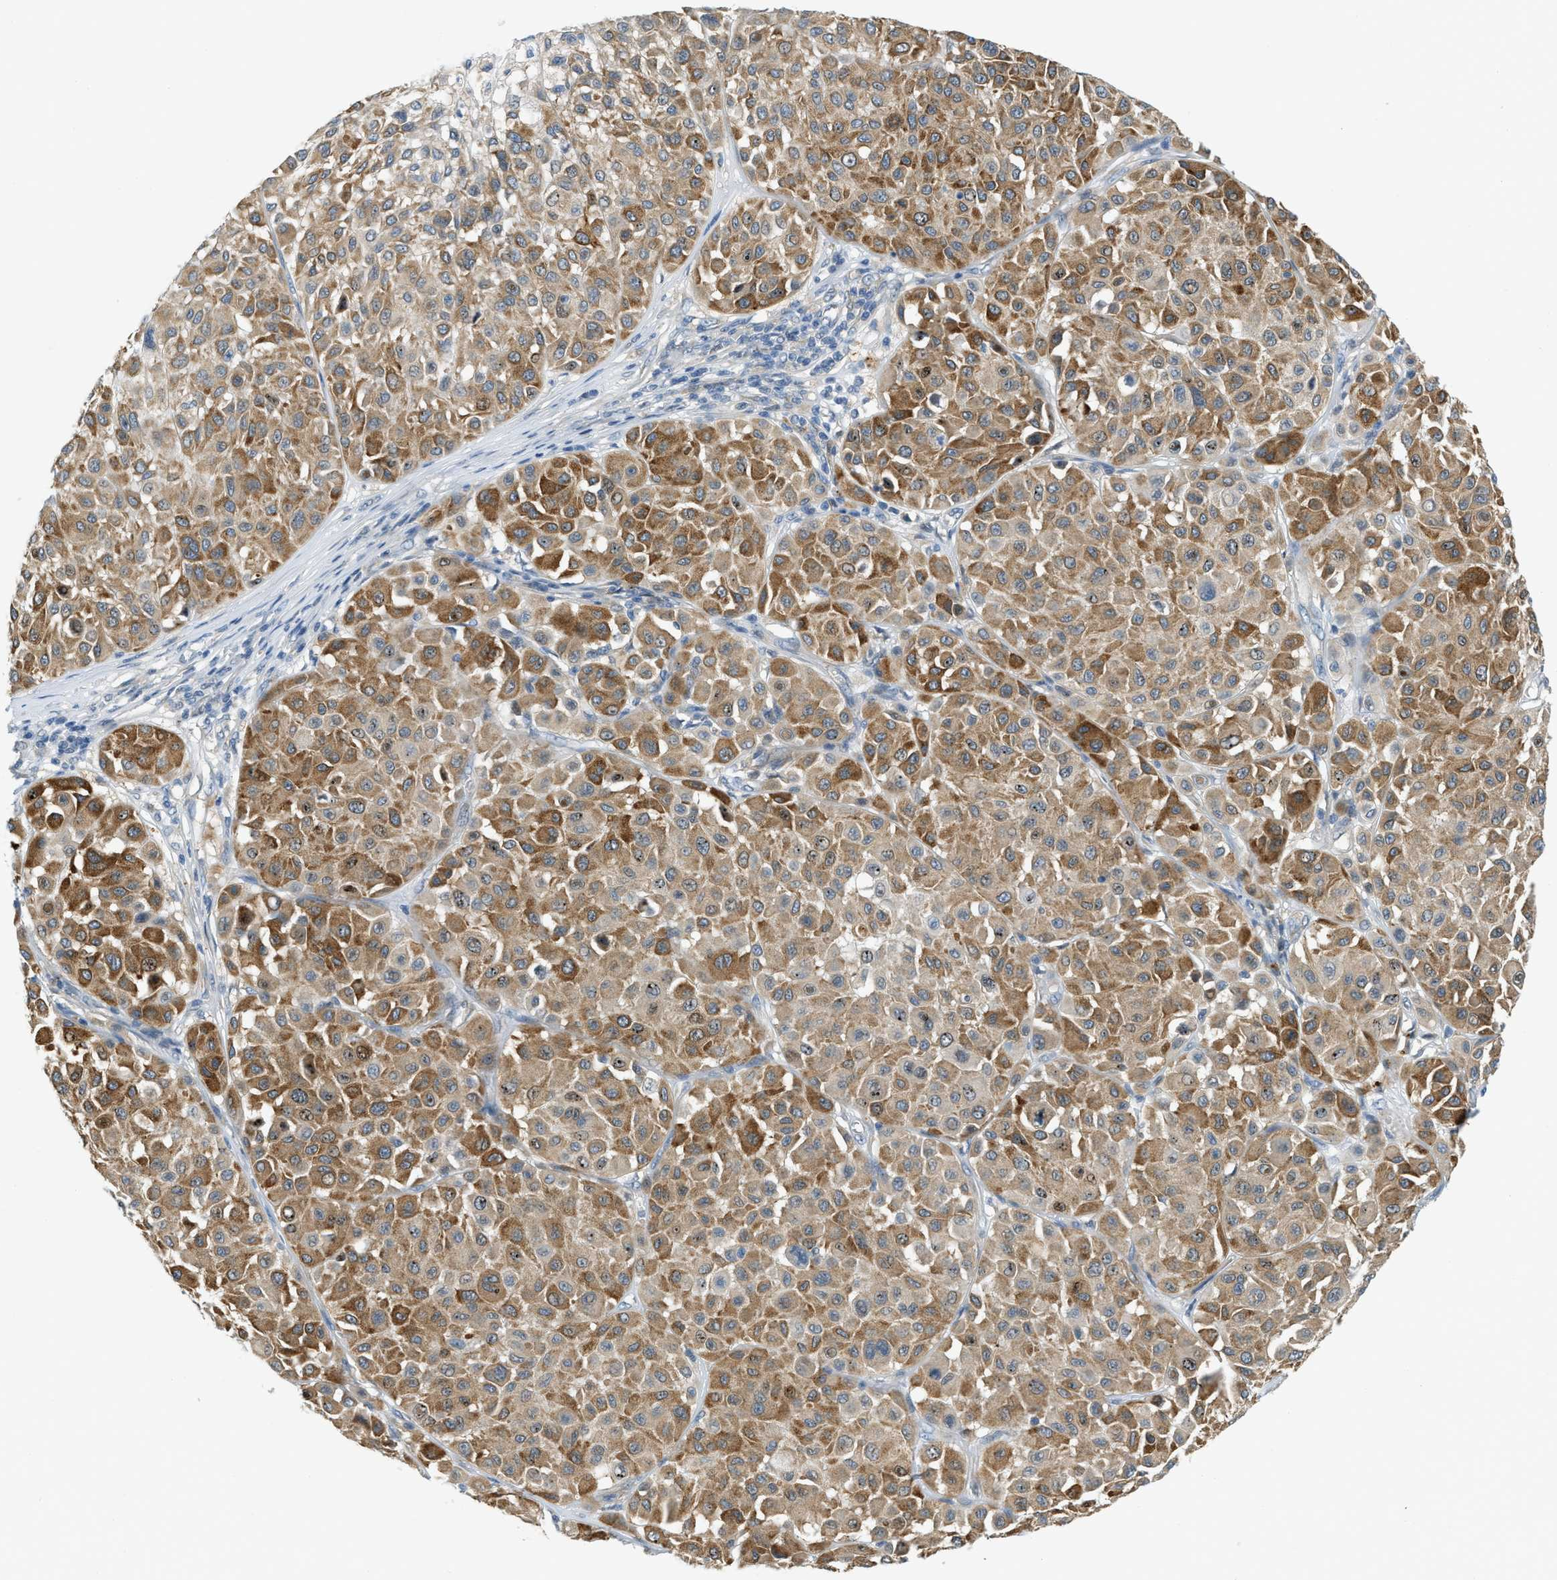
{"staining": {"intensity": "moderate", "quantity": ">75%", "location": "cytoplasmic/membranous"}, "tissue": "melanoma", "cell_type": "Tumor cells", "image_type": "cancer", "snomed": [{"axis": "morphology", "description": "Malignant melanoma, Metastatic site"}, {"axis": "topography", "description": "Soft tissue"}], "caption": "Immunohistochemistry of melanoma displays medium levels of moderate cytoplasmic/membranous positivity in approximately >75% of tumor cells.", "gene": "NME8", "patient": {"sex": "male", "age": 41}}